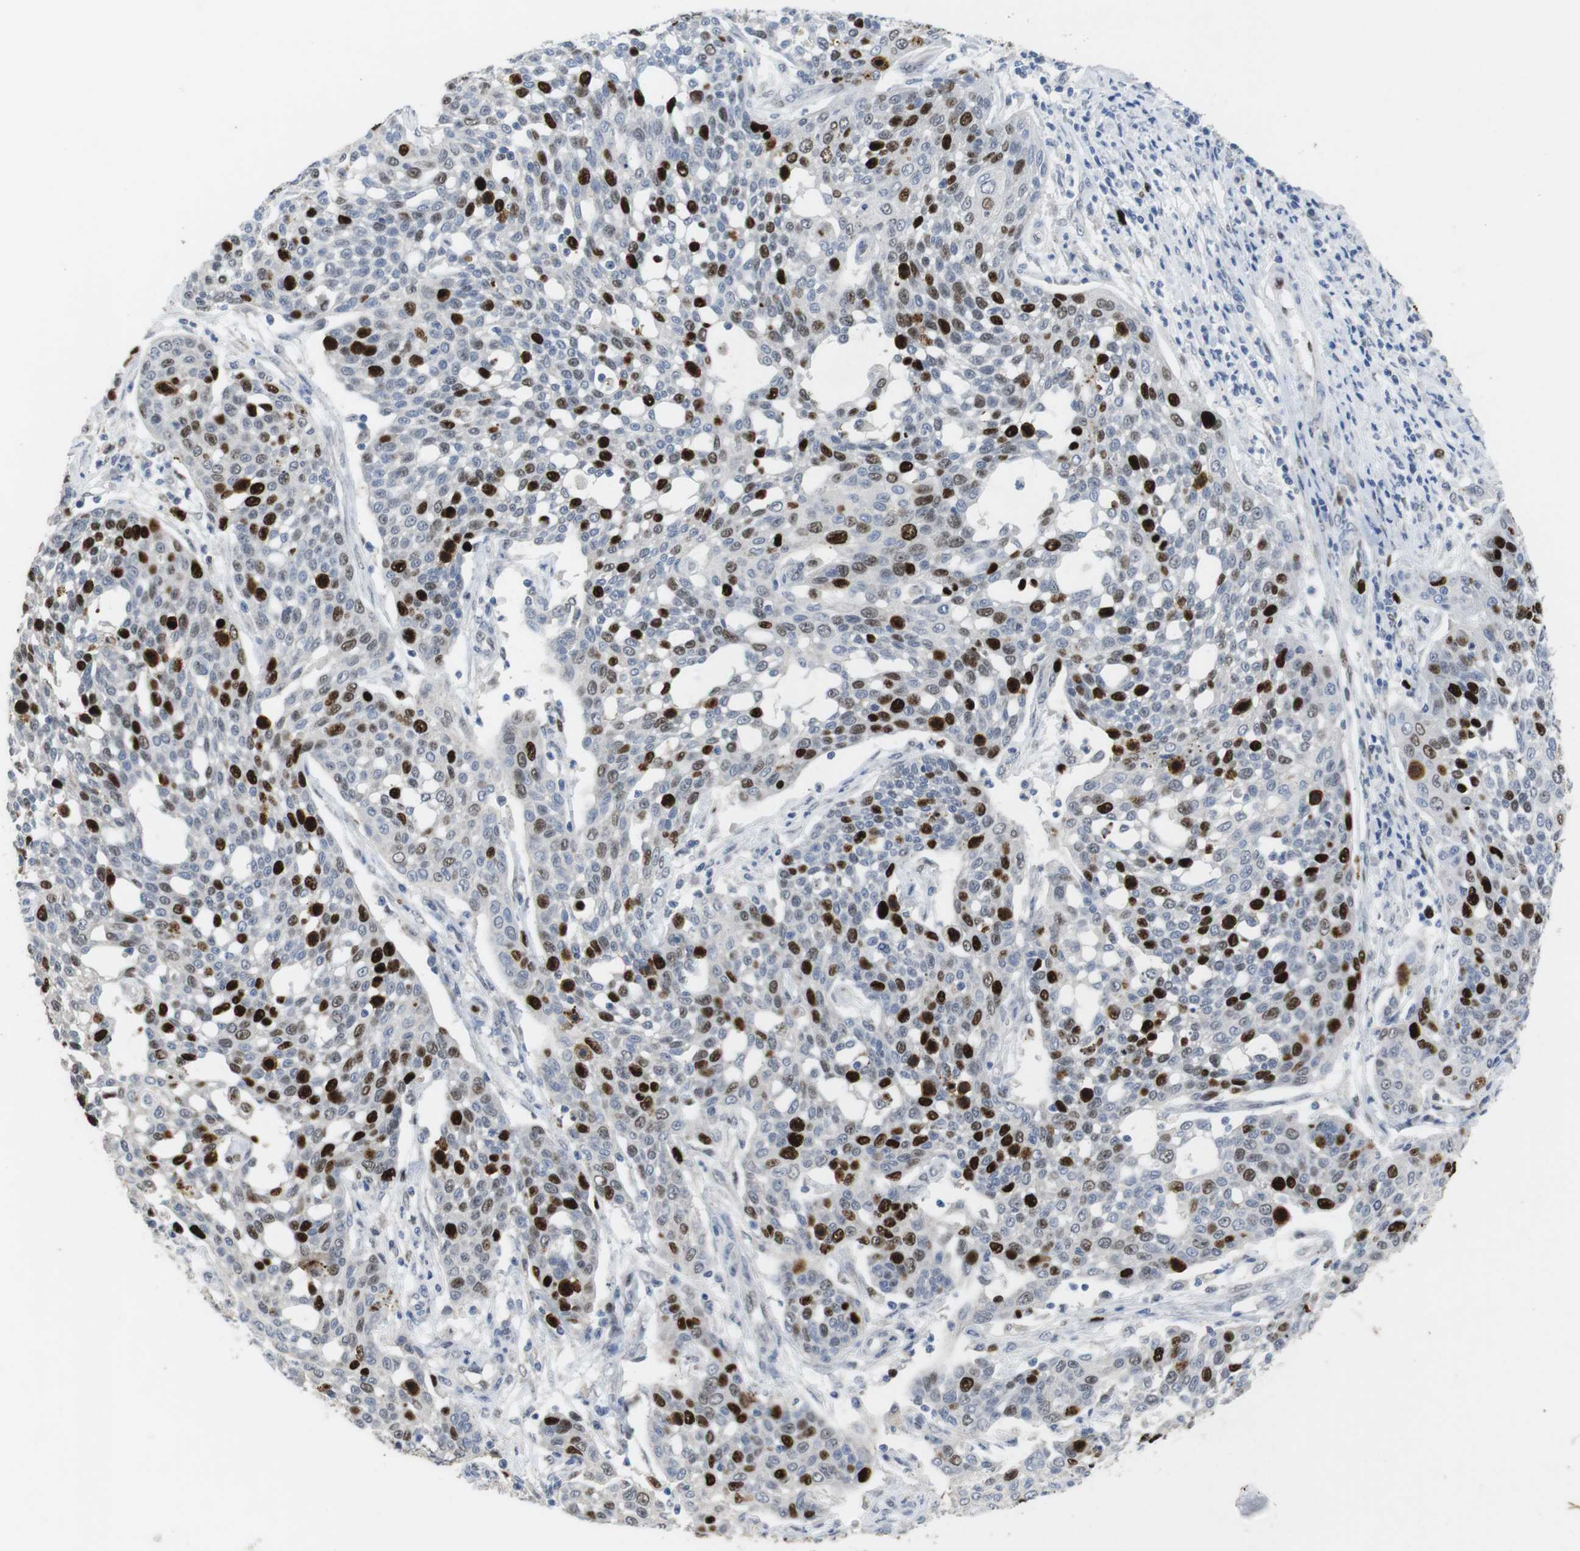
{"staining": {"intensity": "strong", "quantity": "<25%", "location": "nuclear"}, "tissue": "cervical cancer", "cell_type": "Tumor cells", "image_type": "cancer", "snomed": [{"axis": "morphology", "description": "Squamous cell carcinoma, NOS"}, {"axis": "topography", "description": "Cervix"}], "caption": "DAB (3,3'-diaminobenzidine) immunohistochemical staining of human cervical cancer (squamous cell carcinoma) shows strong nuclear protein staining in approximately <25% of tumor cells.", "gene": "KPNA2", "patient": {"sex": "female", "age": 34}}